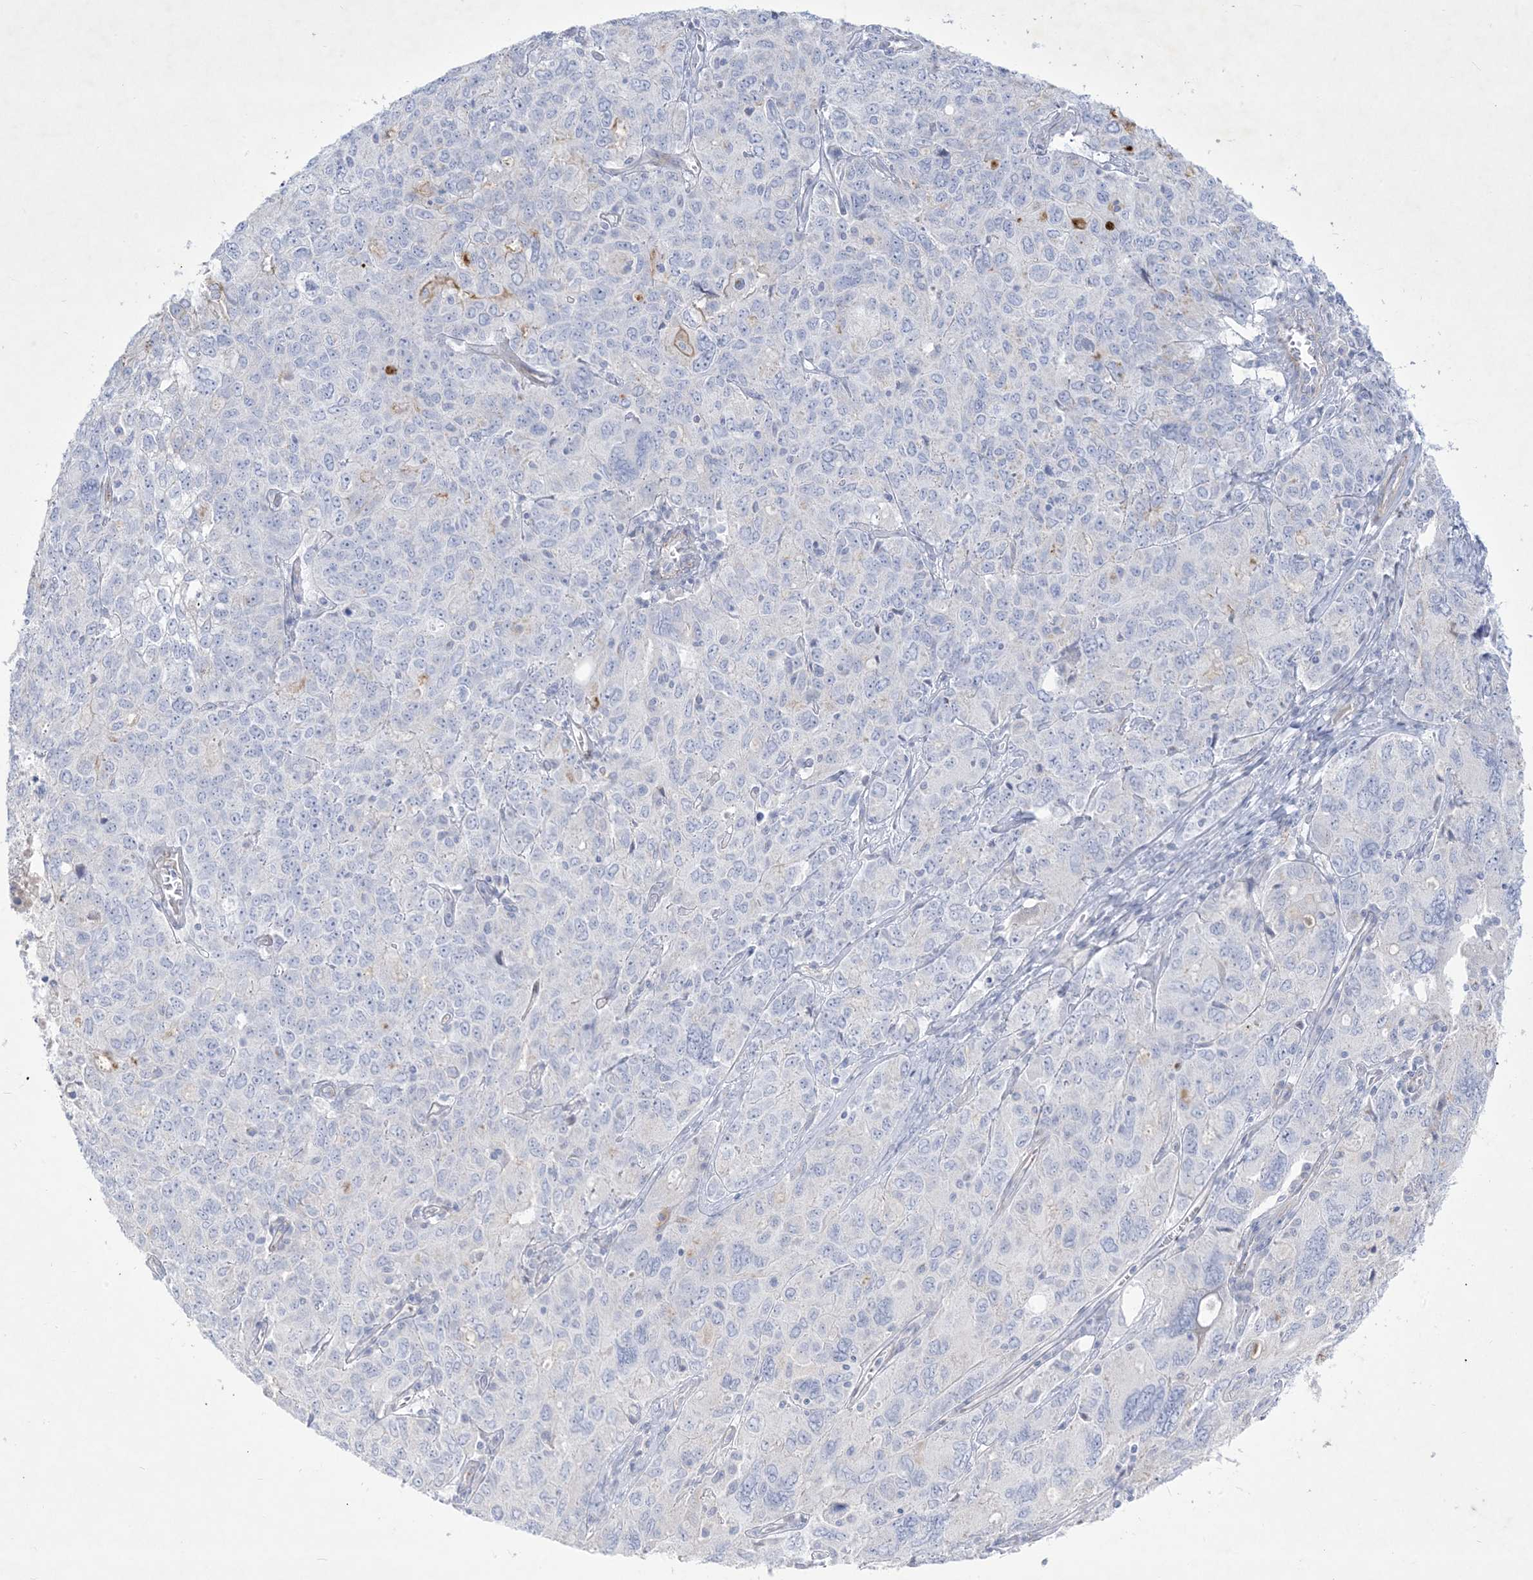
{"staining": {"intensity": "negative", "quantity": "none", "location": "none"}, "tissue": "ovarian cancer", "cell_type": "Tumor cells", "image_type": "cancer", "snomed": [{"axis": "morphology", "description": "Carcinoma, endometroid"}, {"axis": "topography", "description": "Ovary"}], "caption": "Immunohistochemistry photomicrograph of ovarian cancer stained for a protein (brown), which reveals no staining in tumor cells. (DAB immunohistochemistry, high magnification).", "gene": "B3GNT7", "patient": {"sex": "female", "age": 62}}